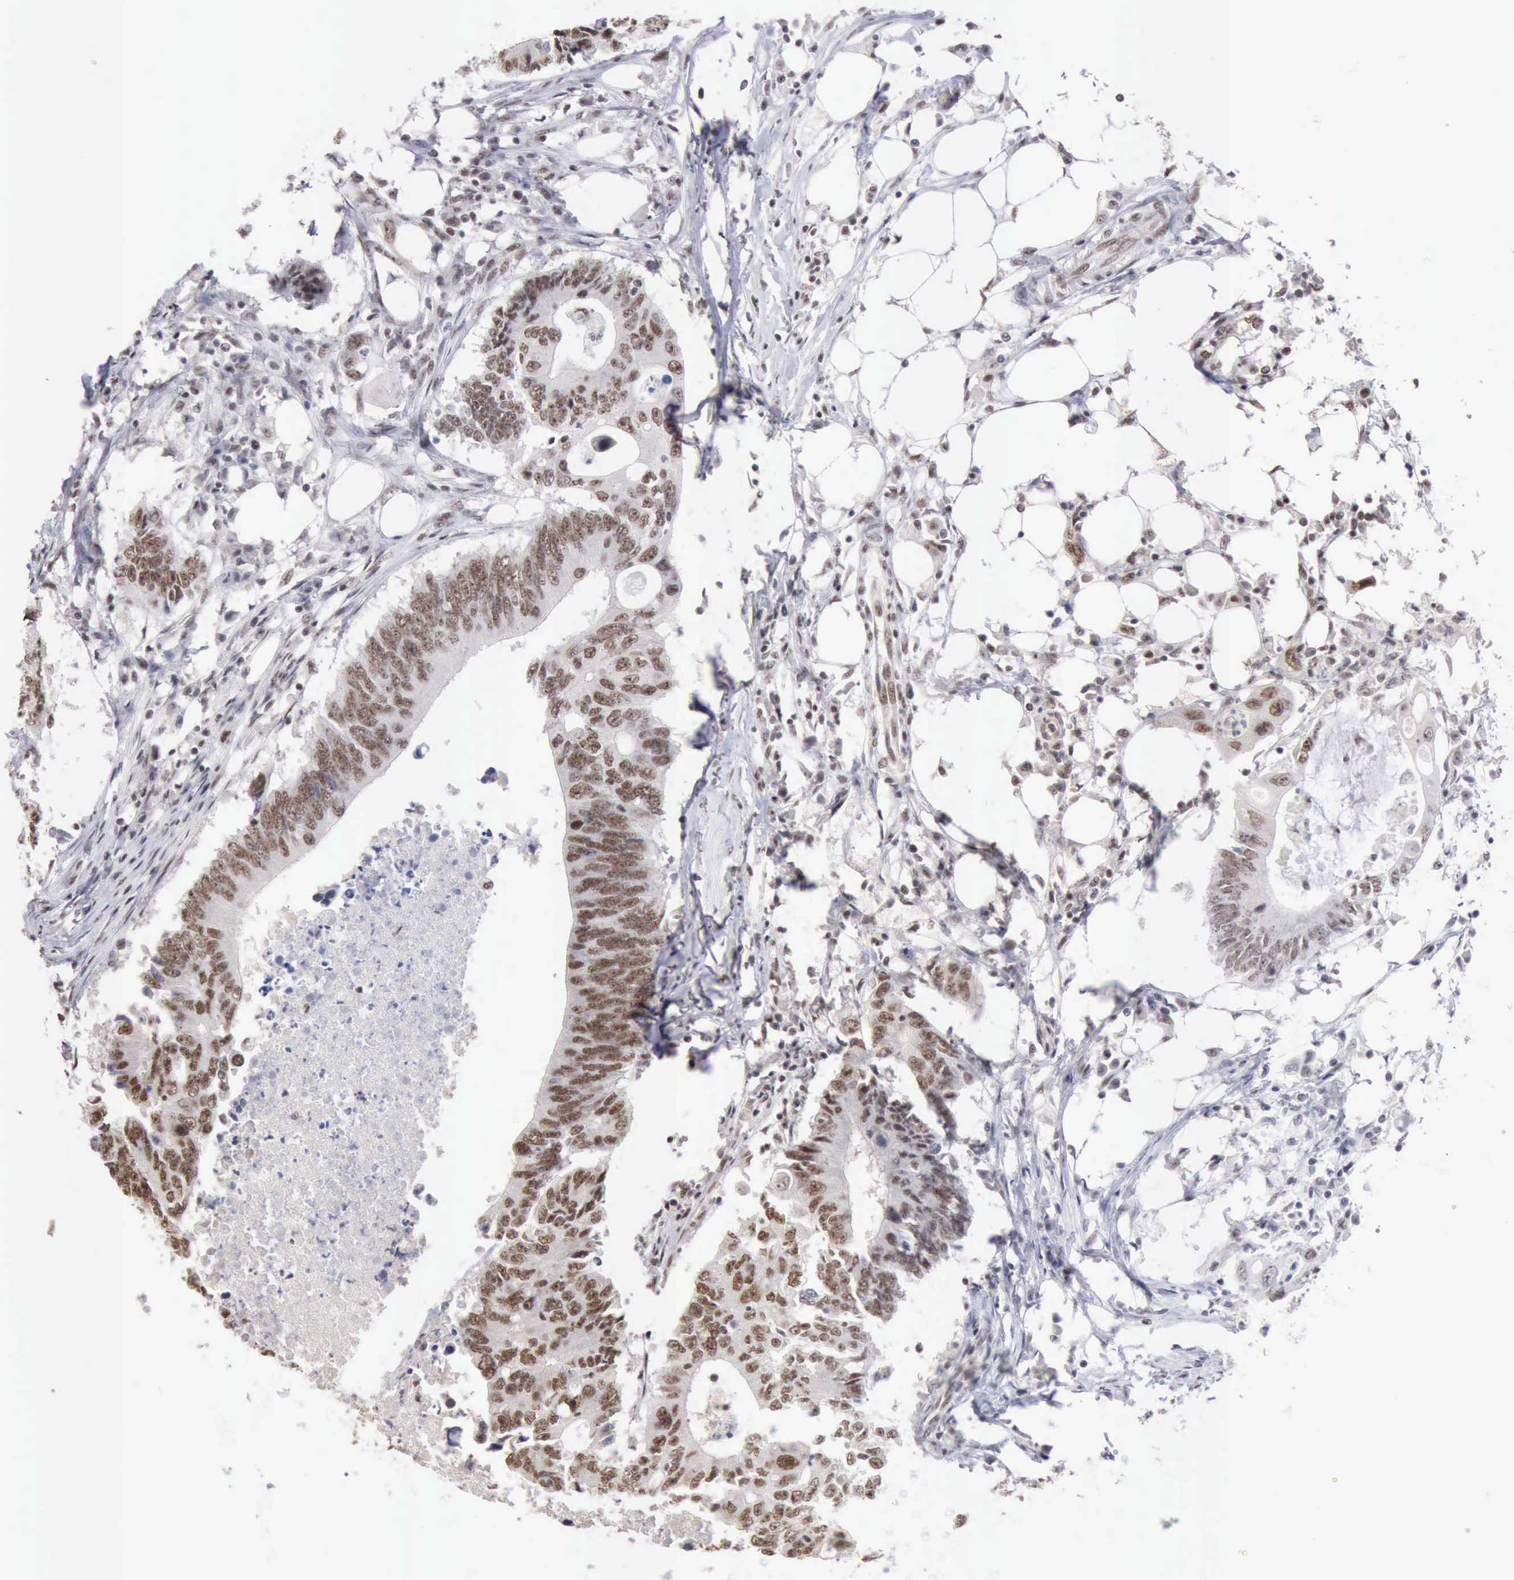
{"staining": {"intensity": "moderate", "quantity": ">75%", "location": "nuclear"}, "tissue": "colorectal cancer", "cell_type": "Tumor cells", "image_type": "cancer", "snomed": [{"axis": "morphology", "description": "Adenocarcinoma, NOS"}, {"axis": "topography", "description": "Colon"}], "caption": "Immunohistochemical staining of human colorectal cancer exhibits medium levels of moderate nuclear expression in about >75% of tumor cells.", "gene": "TAF1", "patient": {"sex": "male", "age": 71}}